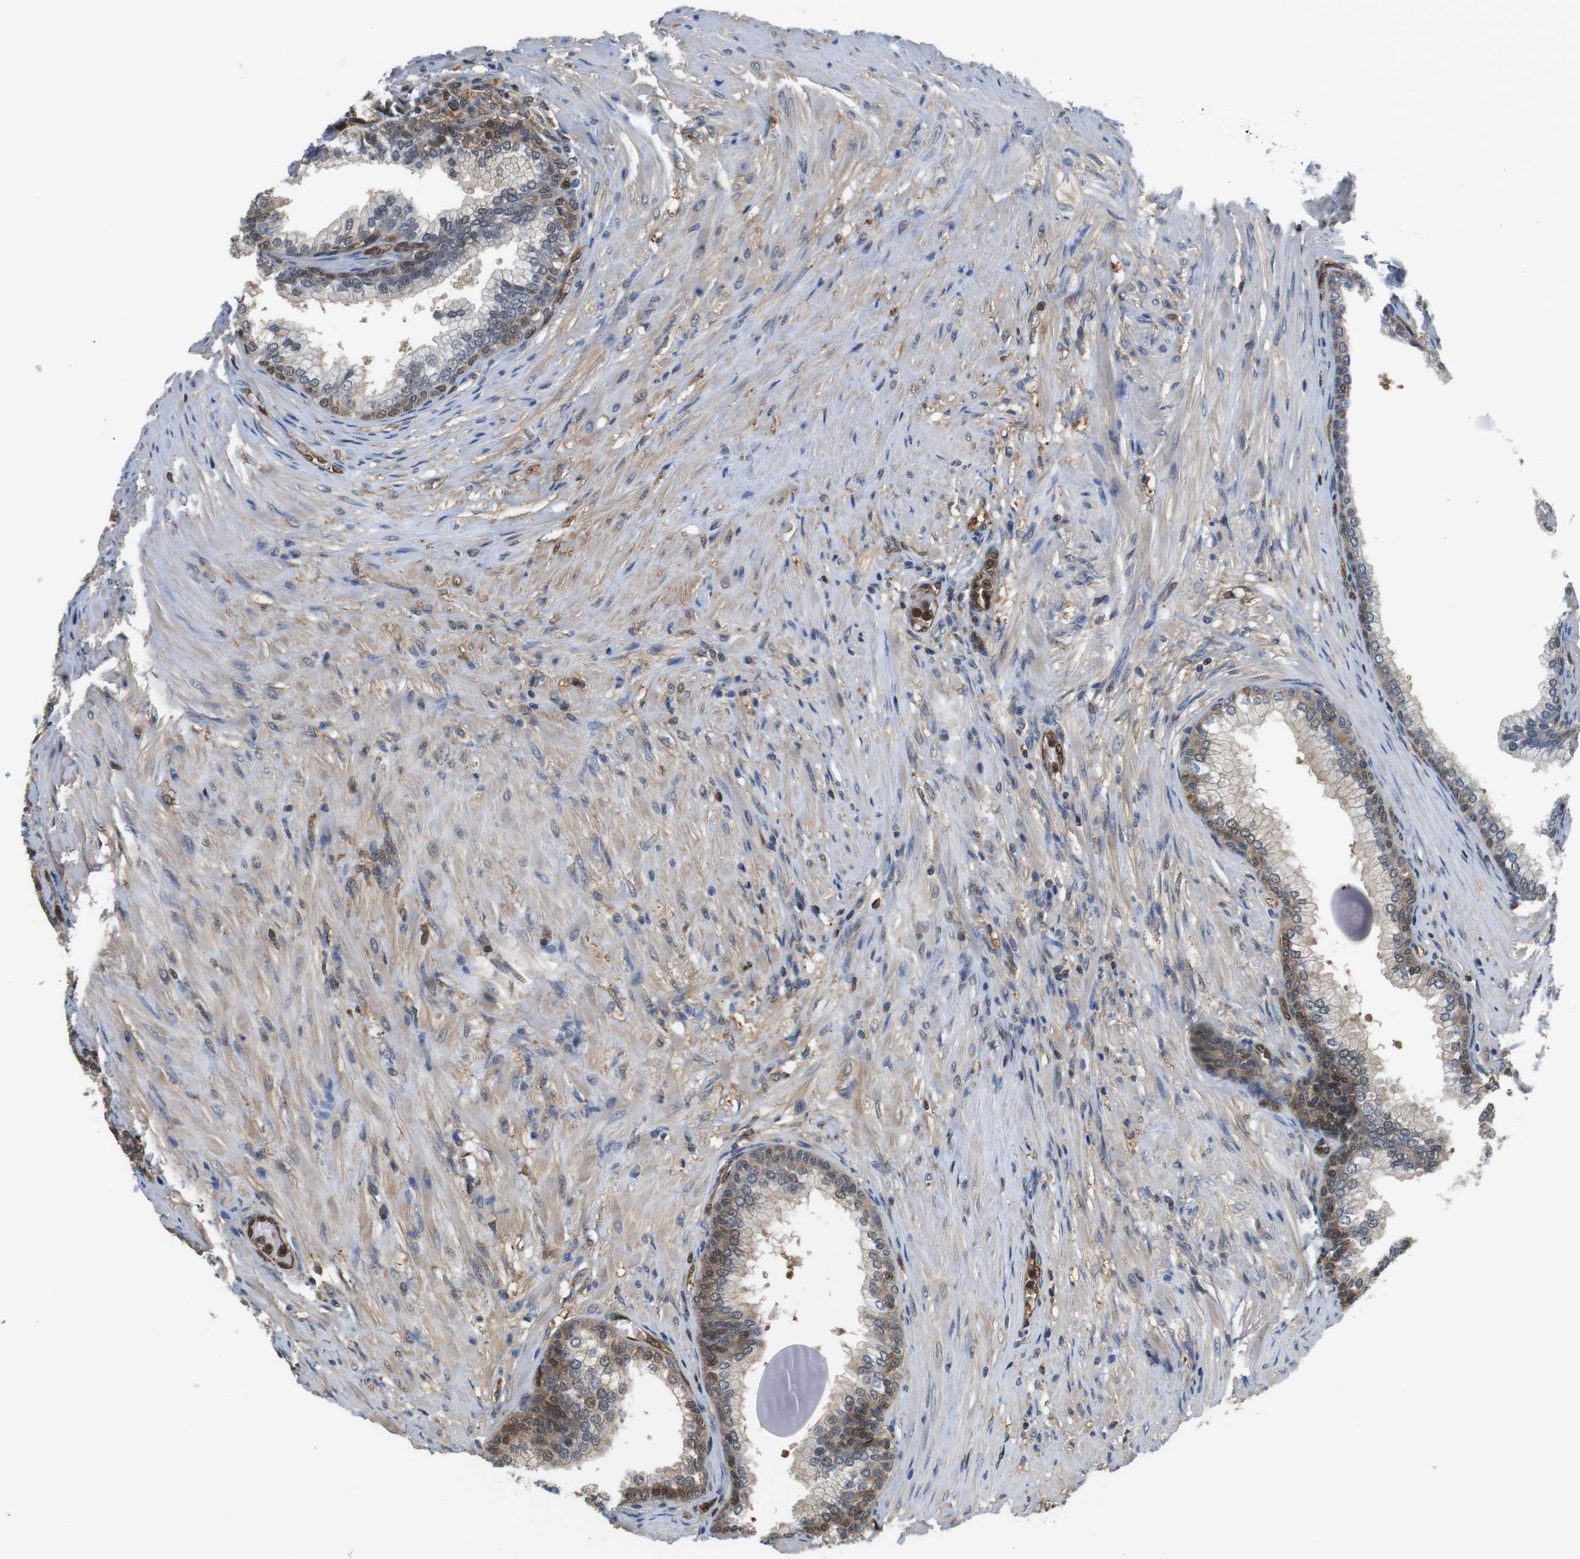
{"staining": {"intensity": "moderate", "quantity": "25%-75%", "location": "cytoplasmic/membranous,nuclear"}, "tissue": "prostate", "cell_type": "Glandular cells", "image_type": "normal", "snomed": [{"axis": "morphology", "description": "Normal tissue, NOS"}, {"axis": "morphology", "description": "Urothelial carcinoma, Low grade"}, {"axis": "topography", "description": "Urinary bladder"}, {"axis": "topography", "description": "Prostate"}], "caption": "Immunohistochemistry (IHC) of benign human prostate shows medium levels of moderate cytoplasmic/membranous,nuclear positivity in approximately 25%-75% of glandular cells.", "gene": "LDHA", "patient": {"sex": "male", "age": 60}}